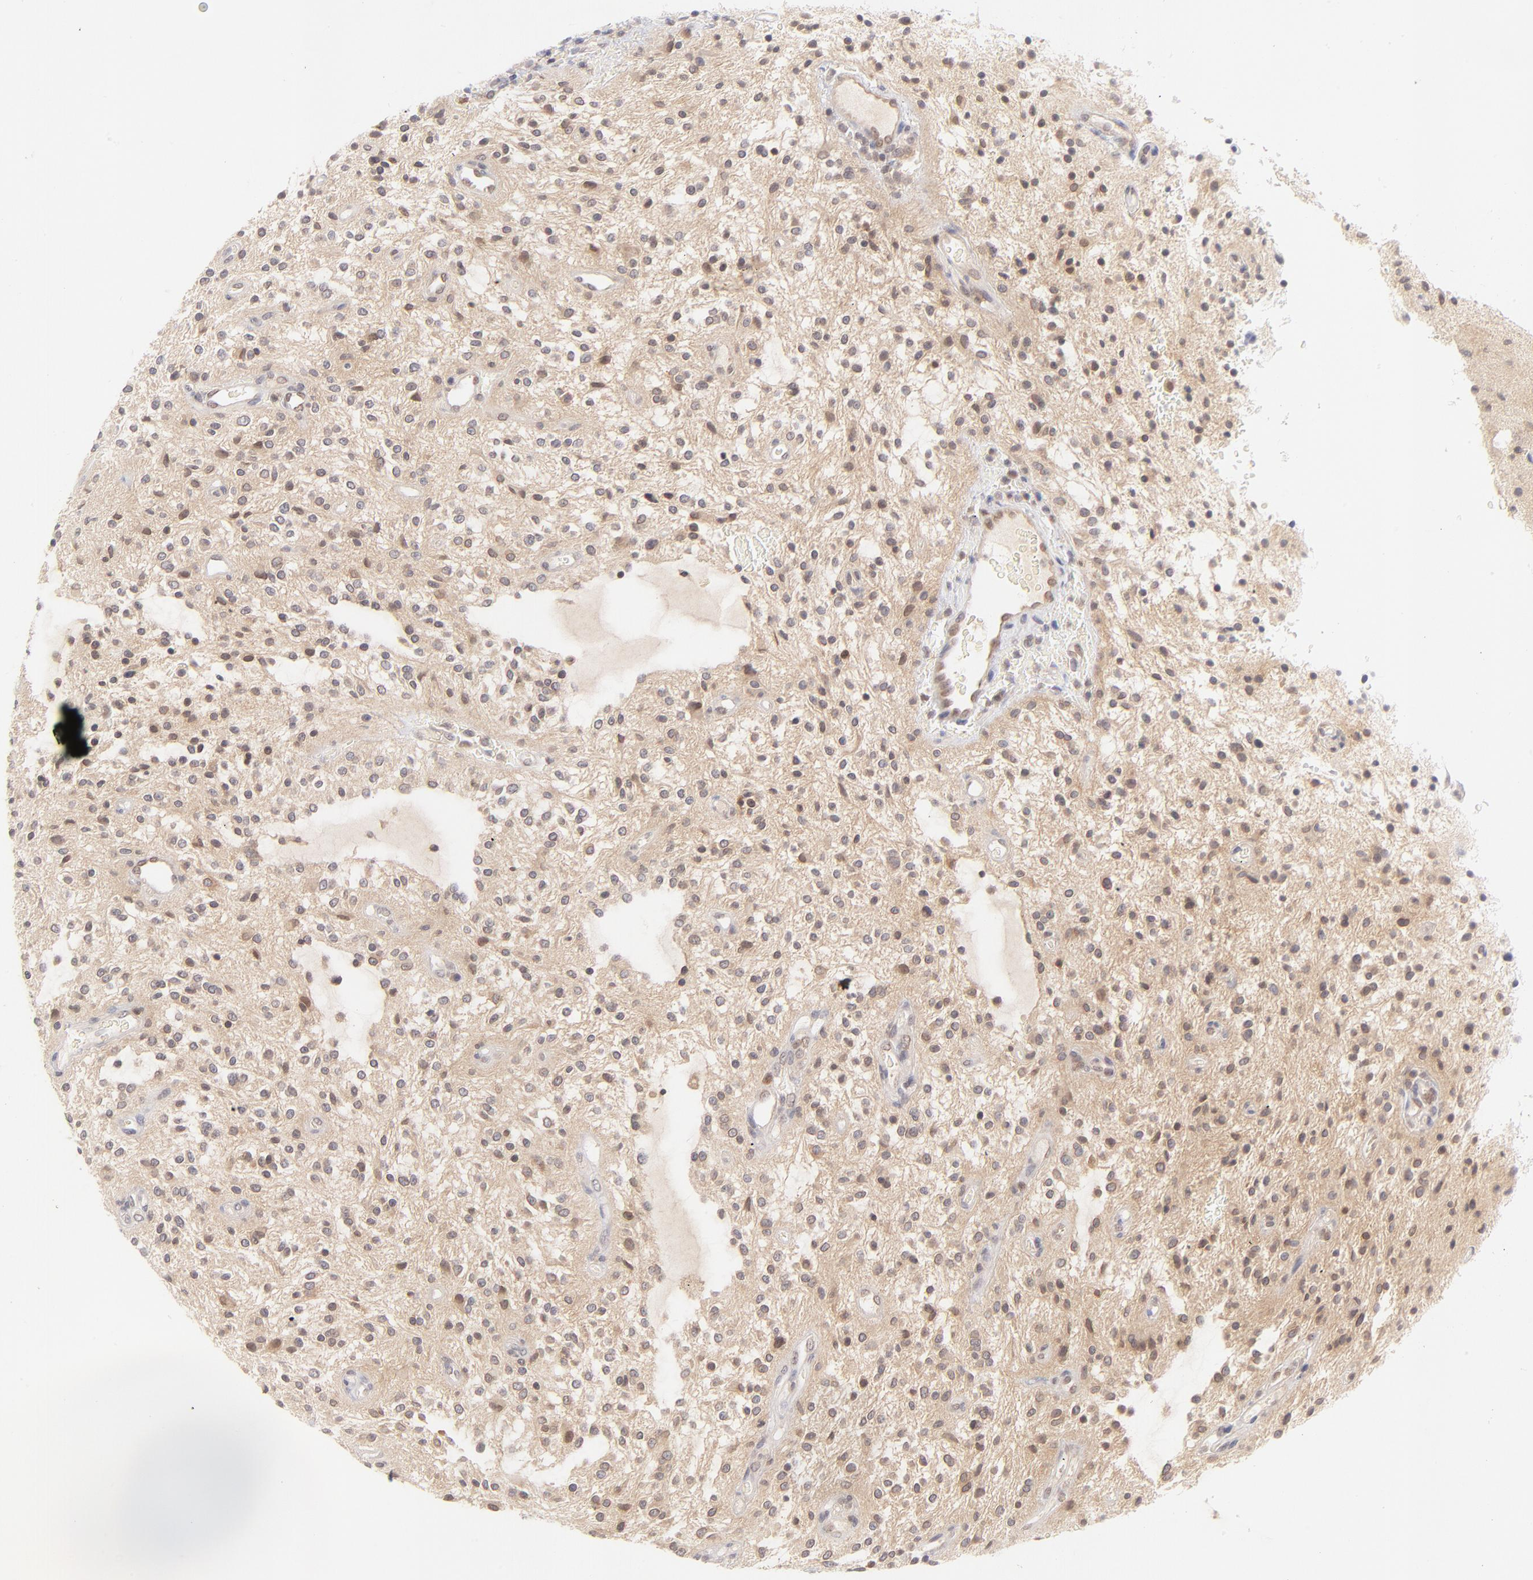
{"staining": {"intensity": "weak", "quantity": ">75%", "location": "cytoplasmic/membranous,nuclear"}, "tissue": "glioma", "cell_type": "Tumor cells", "image_type": "cancer", "snomed": [{"axis": "morphology", "description": "Glioma, malignant, NOS"}, {"axis": "topography", "description": "Cerebellum"}], "caption": "Immunohistochemical staining of human glioma demonstrates low levels of weak cytoplasmic/membranous and nuclear protein positivity in approximately >75% of tumor cells. Nuclei are stained in blue.", "gene": "CASP6", "patient": {"sex": "female", "age": 10}}